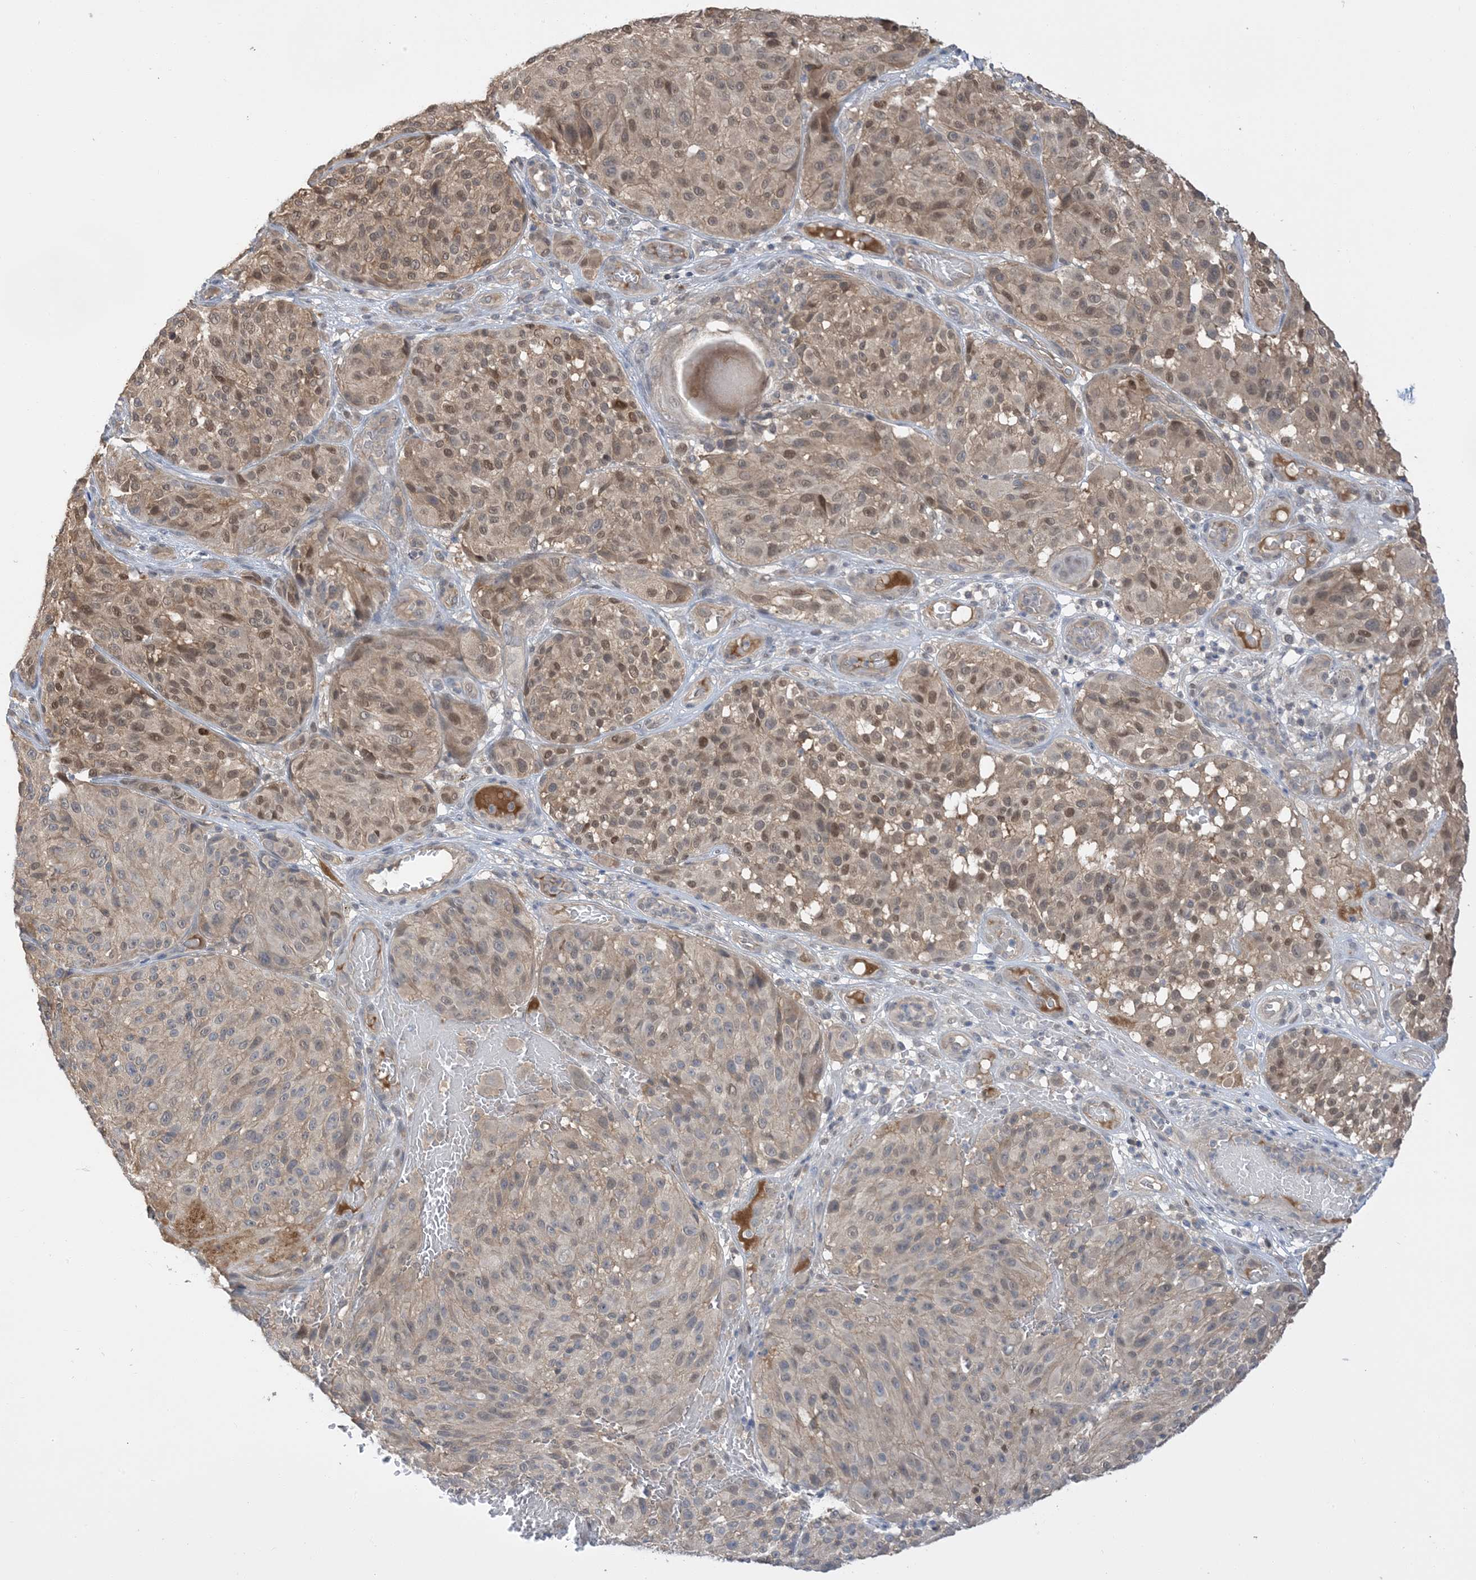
{"staining": {"intensity": "moderate", "quantity": "<25%", "location": "nuclear"}, "tissue": "melanoma", "cell_type": "Tumor cells", "image_type": "cancer", "snomed": [{"axis": "morphology", "description": "Malignant melanoma, NOS"}, {"axis": "topography", "description": "Skin"}], "caption": "Immunohistochemistry photomicrograph of malignant melanoma stained for a protein (brown), which displays low levels of moderate nuclear staining in approximately <25% of tumor cells.", "gene": "WDR26", "patient": {"sex": "male", "age": 83}}